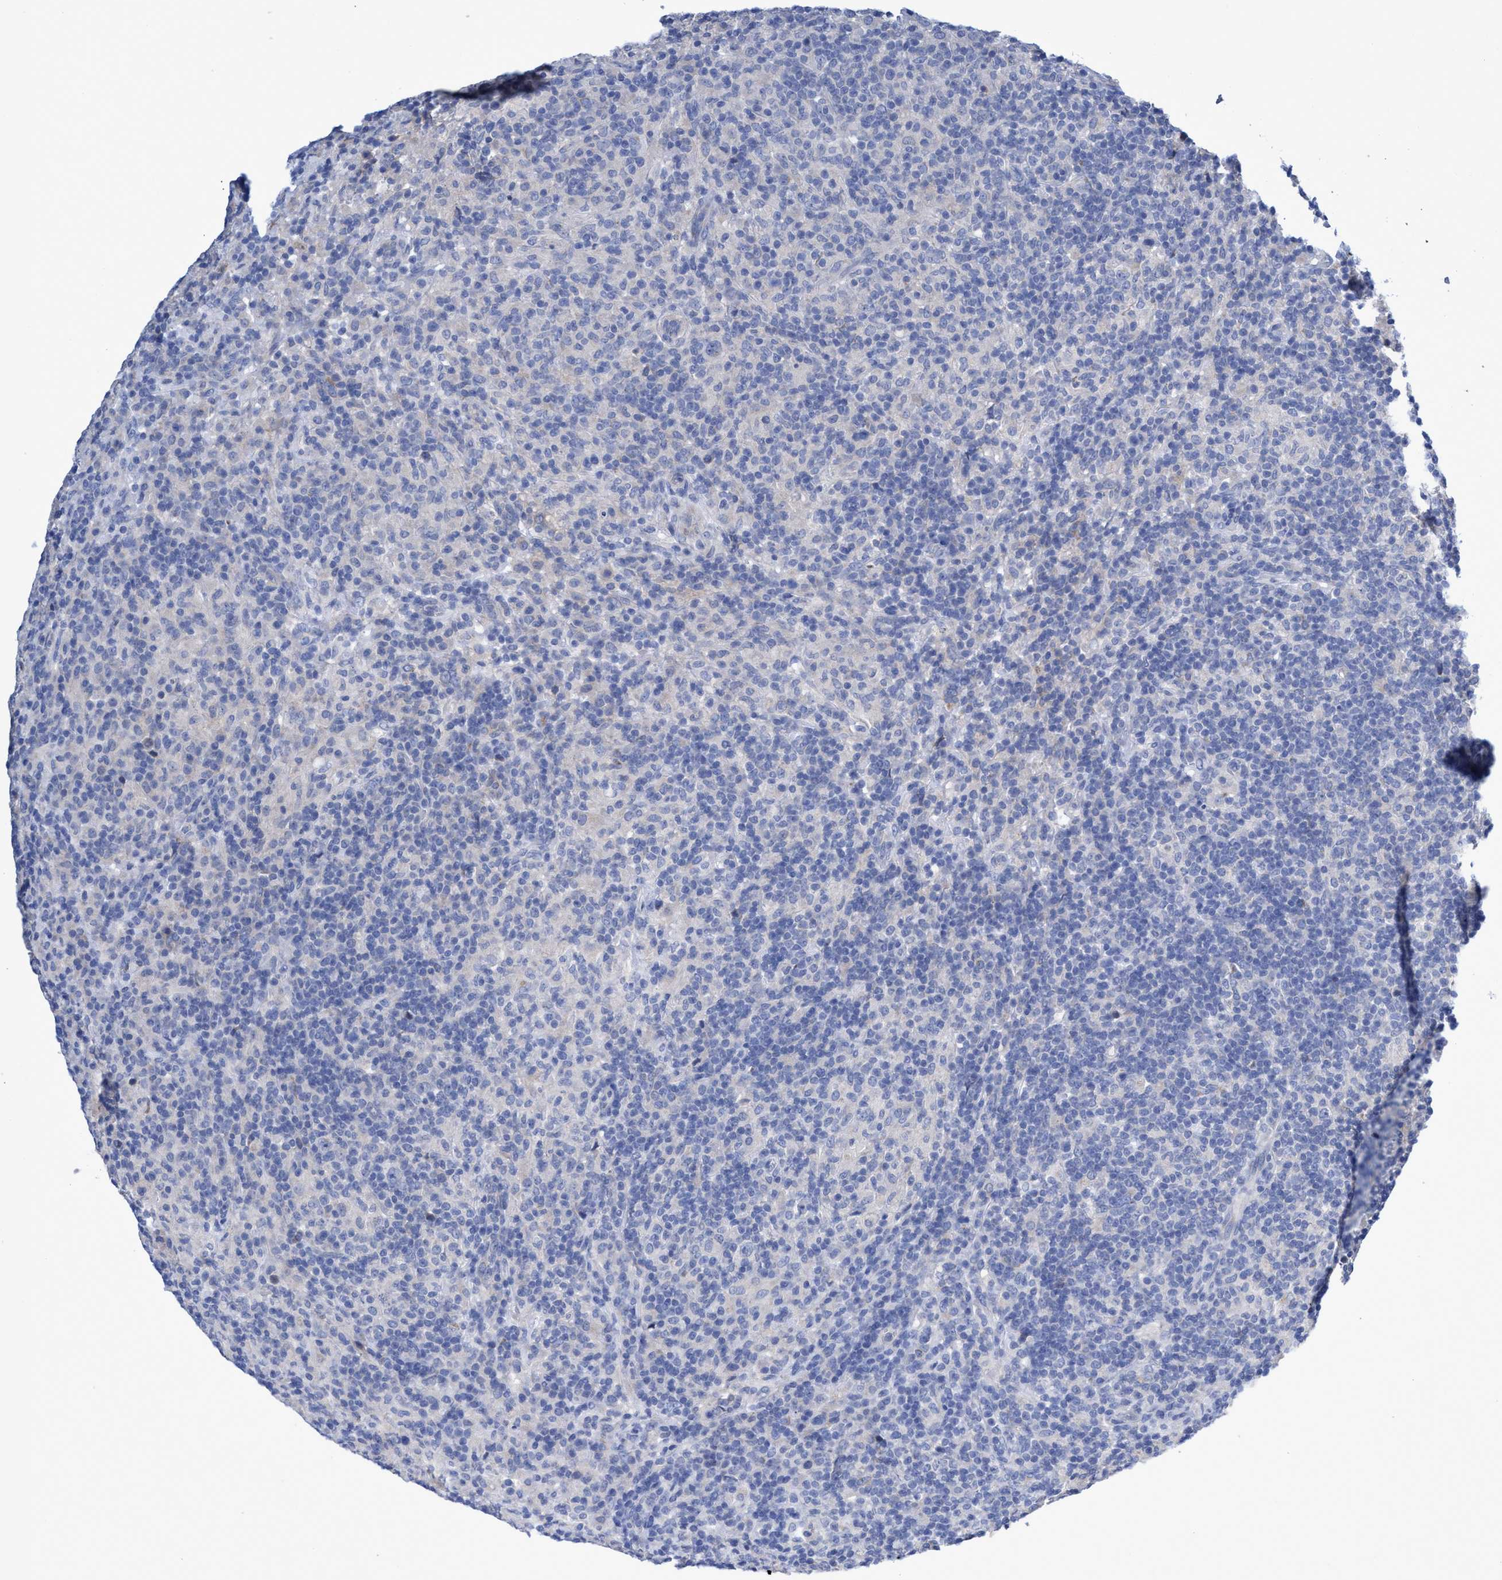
{"staining": {"intensity": "negative", "quantity": "none", "location": "none"}, "tissue": "lymphoma", "cell_type": "Tumor cells", "image_type": "cancer", "snomed": [{"axis": "morphology", "description": "Hodgkin's disease, NOS"}, {"axis": "topography", "description": "Lymph node"}], "caption": "An immunohistochemistry (IHC) photomicrograph of Hodgkin's disease is shown. There is no staining in tumor cells of Hodgkin's disease. (DAB (3,3'-diaminobenzidine) immunohistochemistry (IHC) visualized using brightfield microscopy, high magnification).", "gene": "SVEP1", "patient": {"sex": "male", "age": 70}}